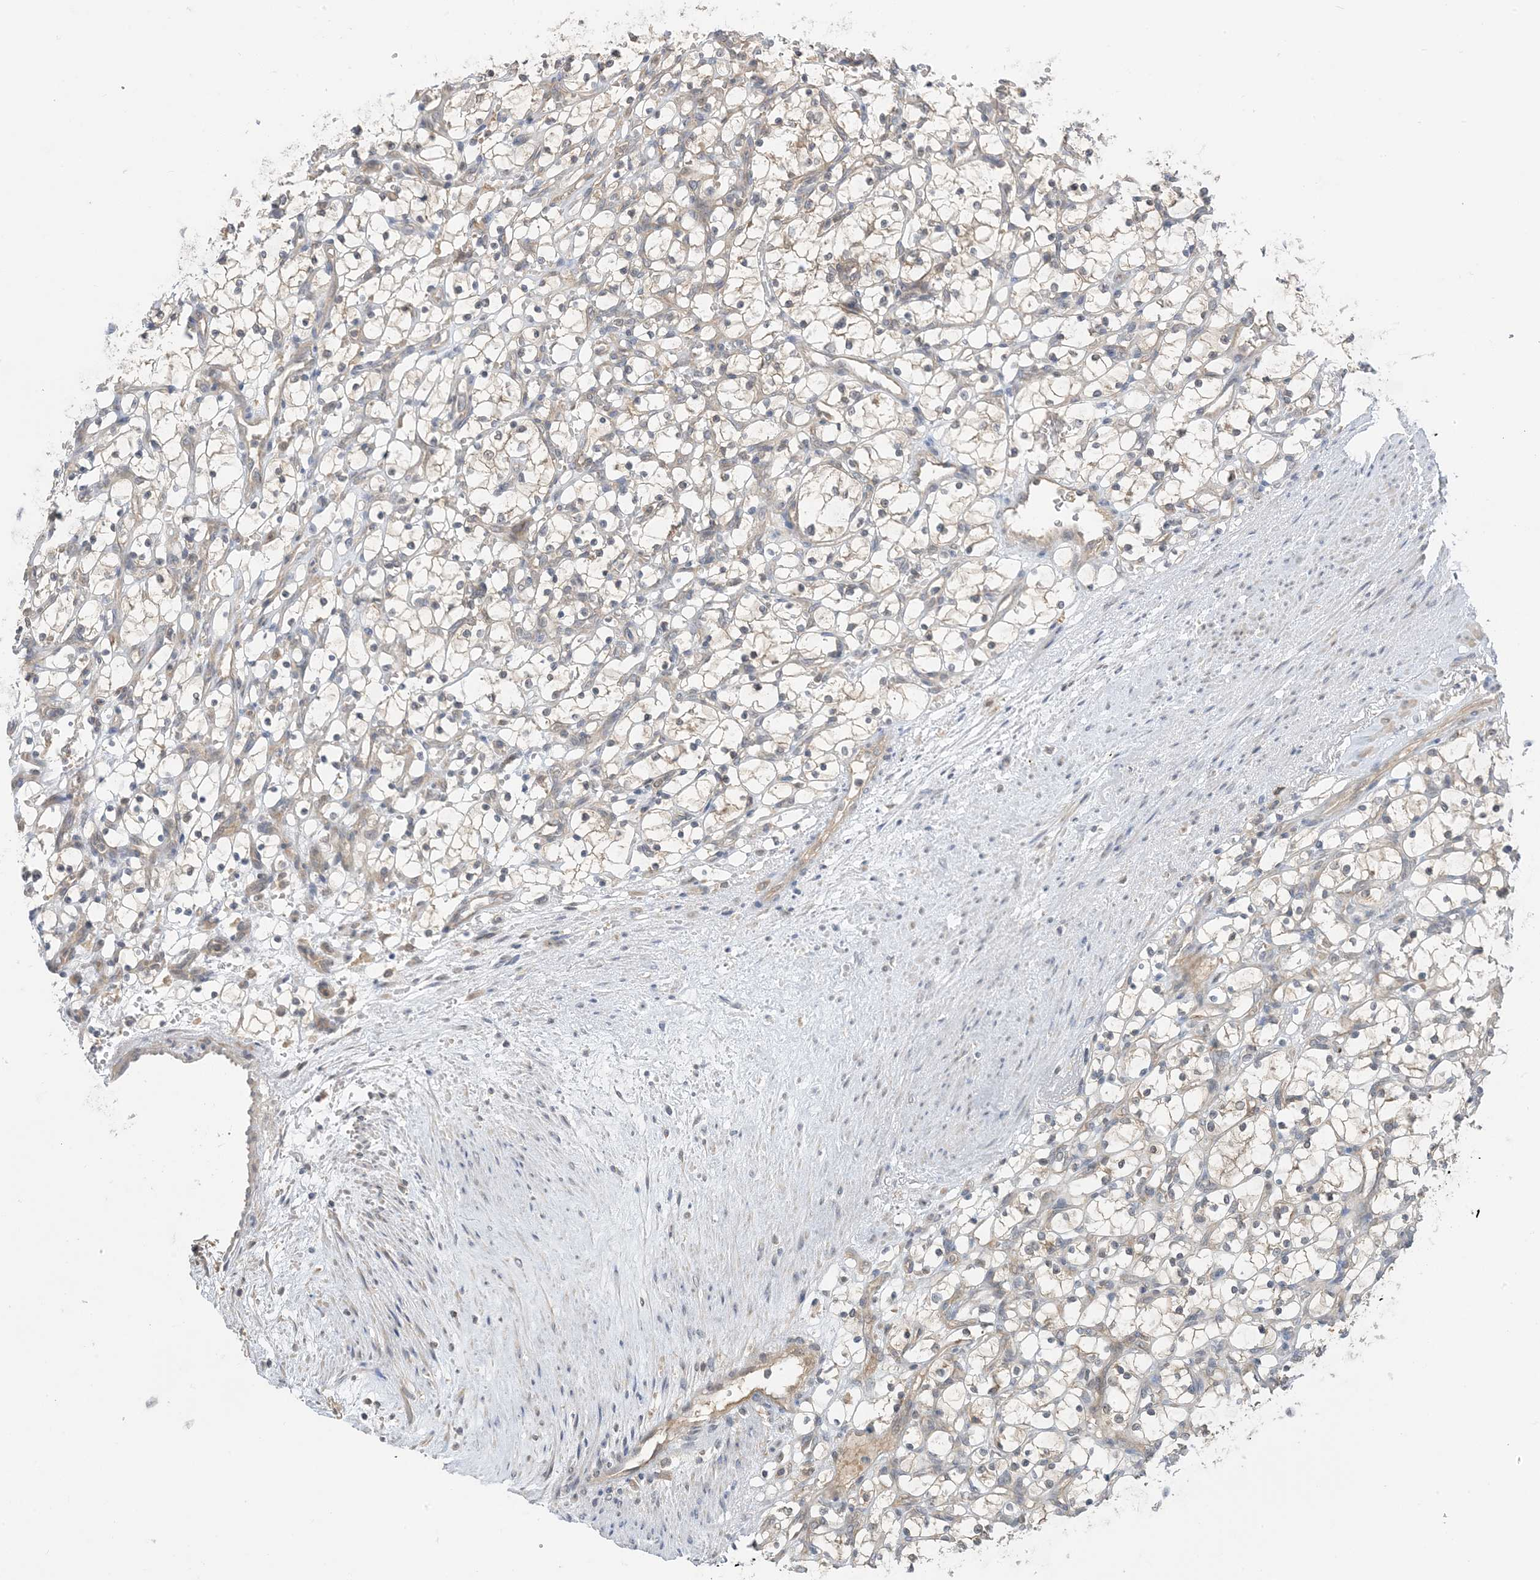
{"staining": {"intensity": "negative", "quantity": "none", "location": "none"}, "tissue": "renal cancer", "cell_type": "Tumor cells", "image_type": "cancer", "snomed": [{"axis": "morphology", "description": "Adenocarcinoma, NOS"}, {"axis": "topography", "description": "Kidney"}], "caption": "Immunohistochemical staining of human renal adenocarcinoma shows no significant positivity in tumor cells. (Stains: DAB immunohistochemistry (IHC) with hematoxylin counter stain, Microscopy: brightfield microscopy at high magnification).", "gene": "WDR26", "patient": {"sex": "female", "age": 69}}